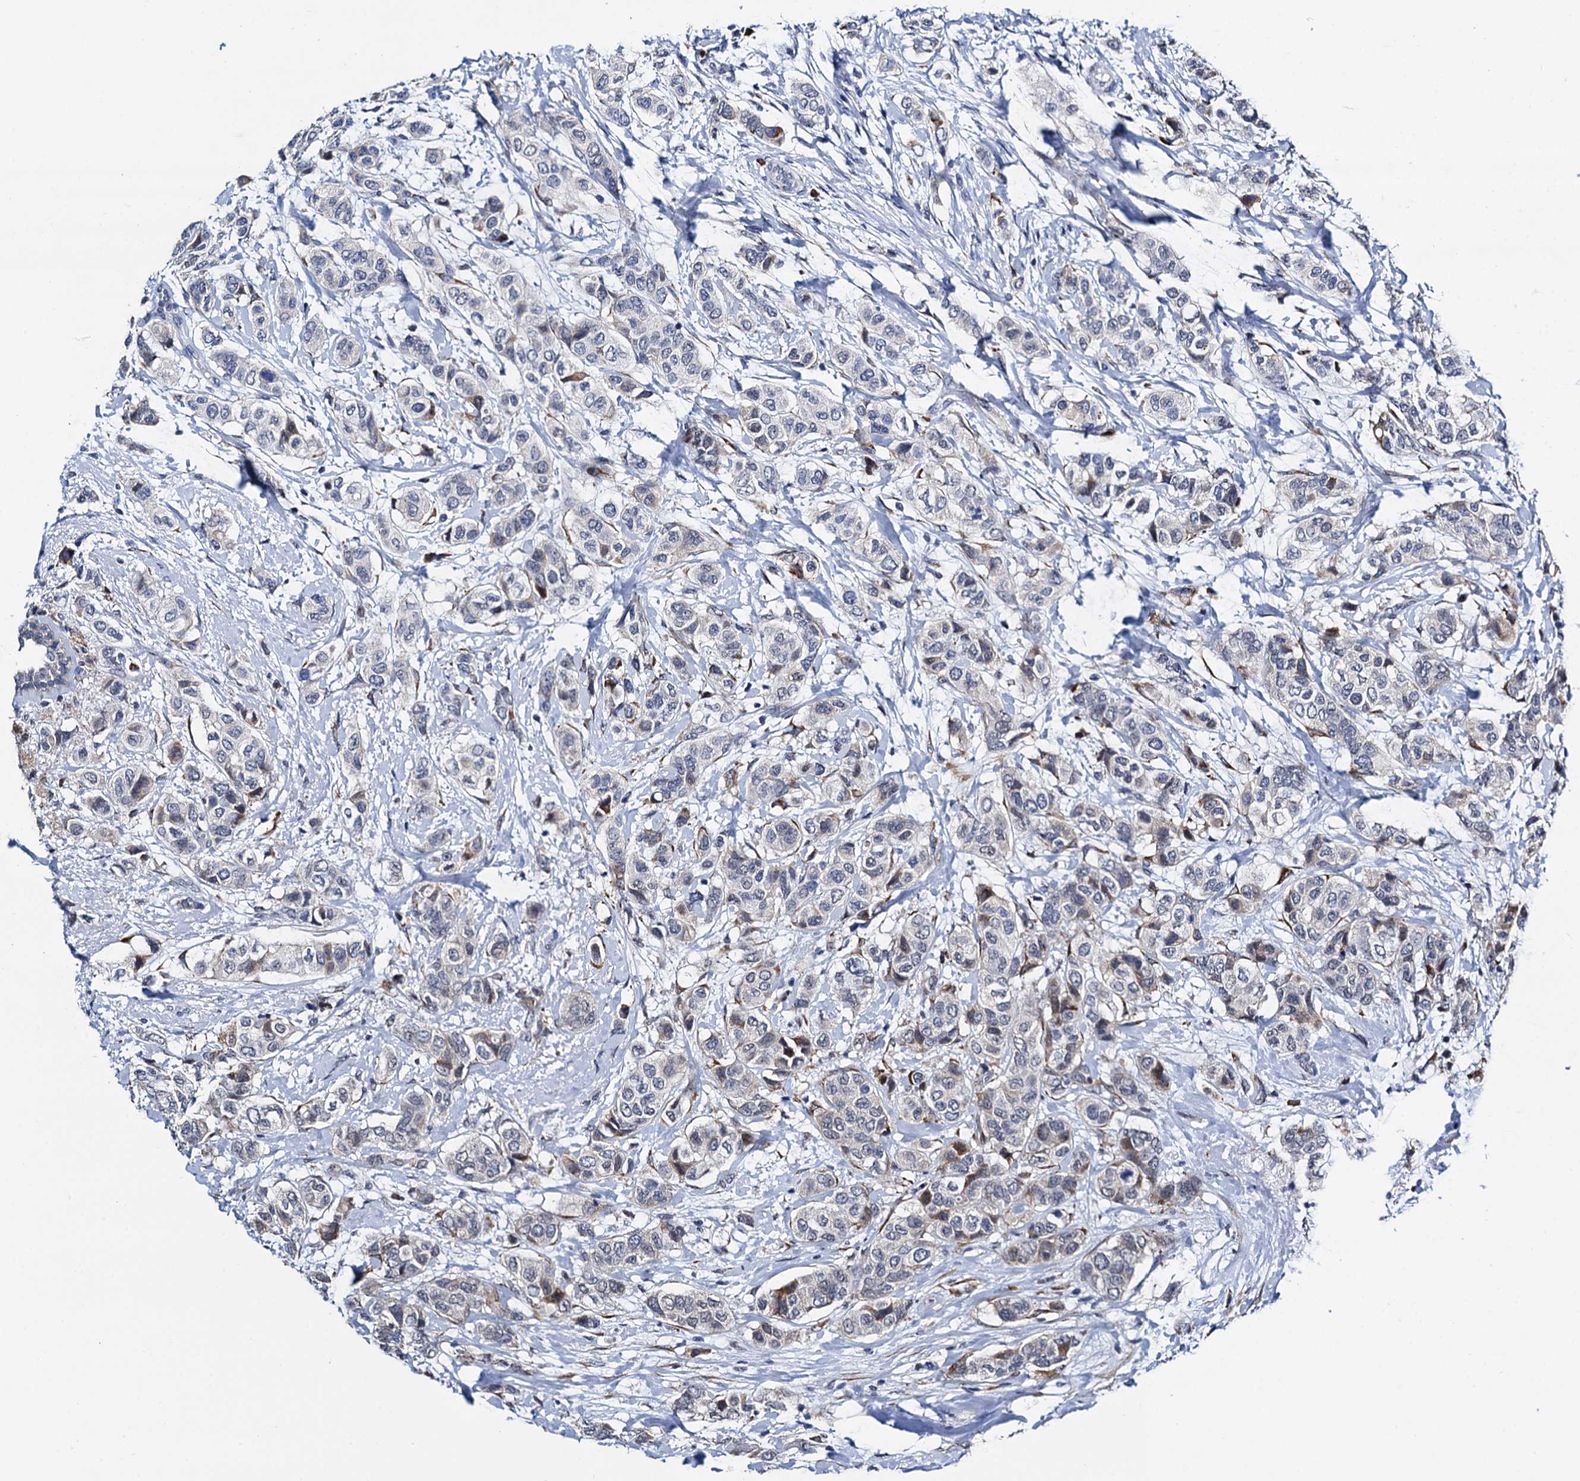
{"staining": {"intensity": "negative", "quantity": "none", "location": "none"}, "tissue": "breast cancer", "cell_type": "Tumor cells", "image_type": "cancer", "snomed": [{"axis": "morphology", "description": "Lobular carcinoma"}, {"axis": "topography", "description": "Breast"}], "caption": "High magnification brightfield microscopy of breast lobular carcinoma stained with DAB (3,3'-diaminobenzidine) (brown) and counterstained with hematoxylin (blue): tumor cells show no significant expression. (Brightfield microscopy of DAB (3,3'-diaminobenzidine) immunohistochemistry at high magnification).", "gene": "SLC7A10", "patient": {"sex": "female", "age": 51}}